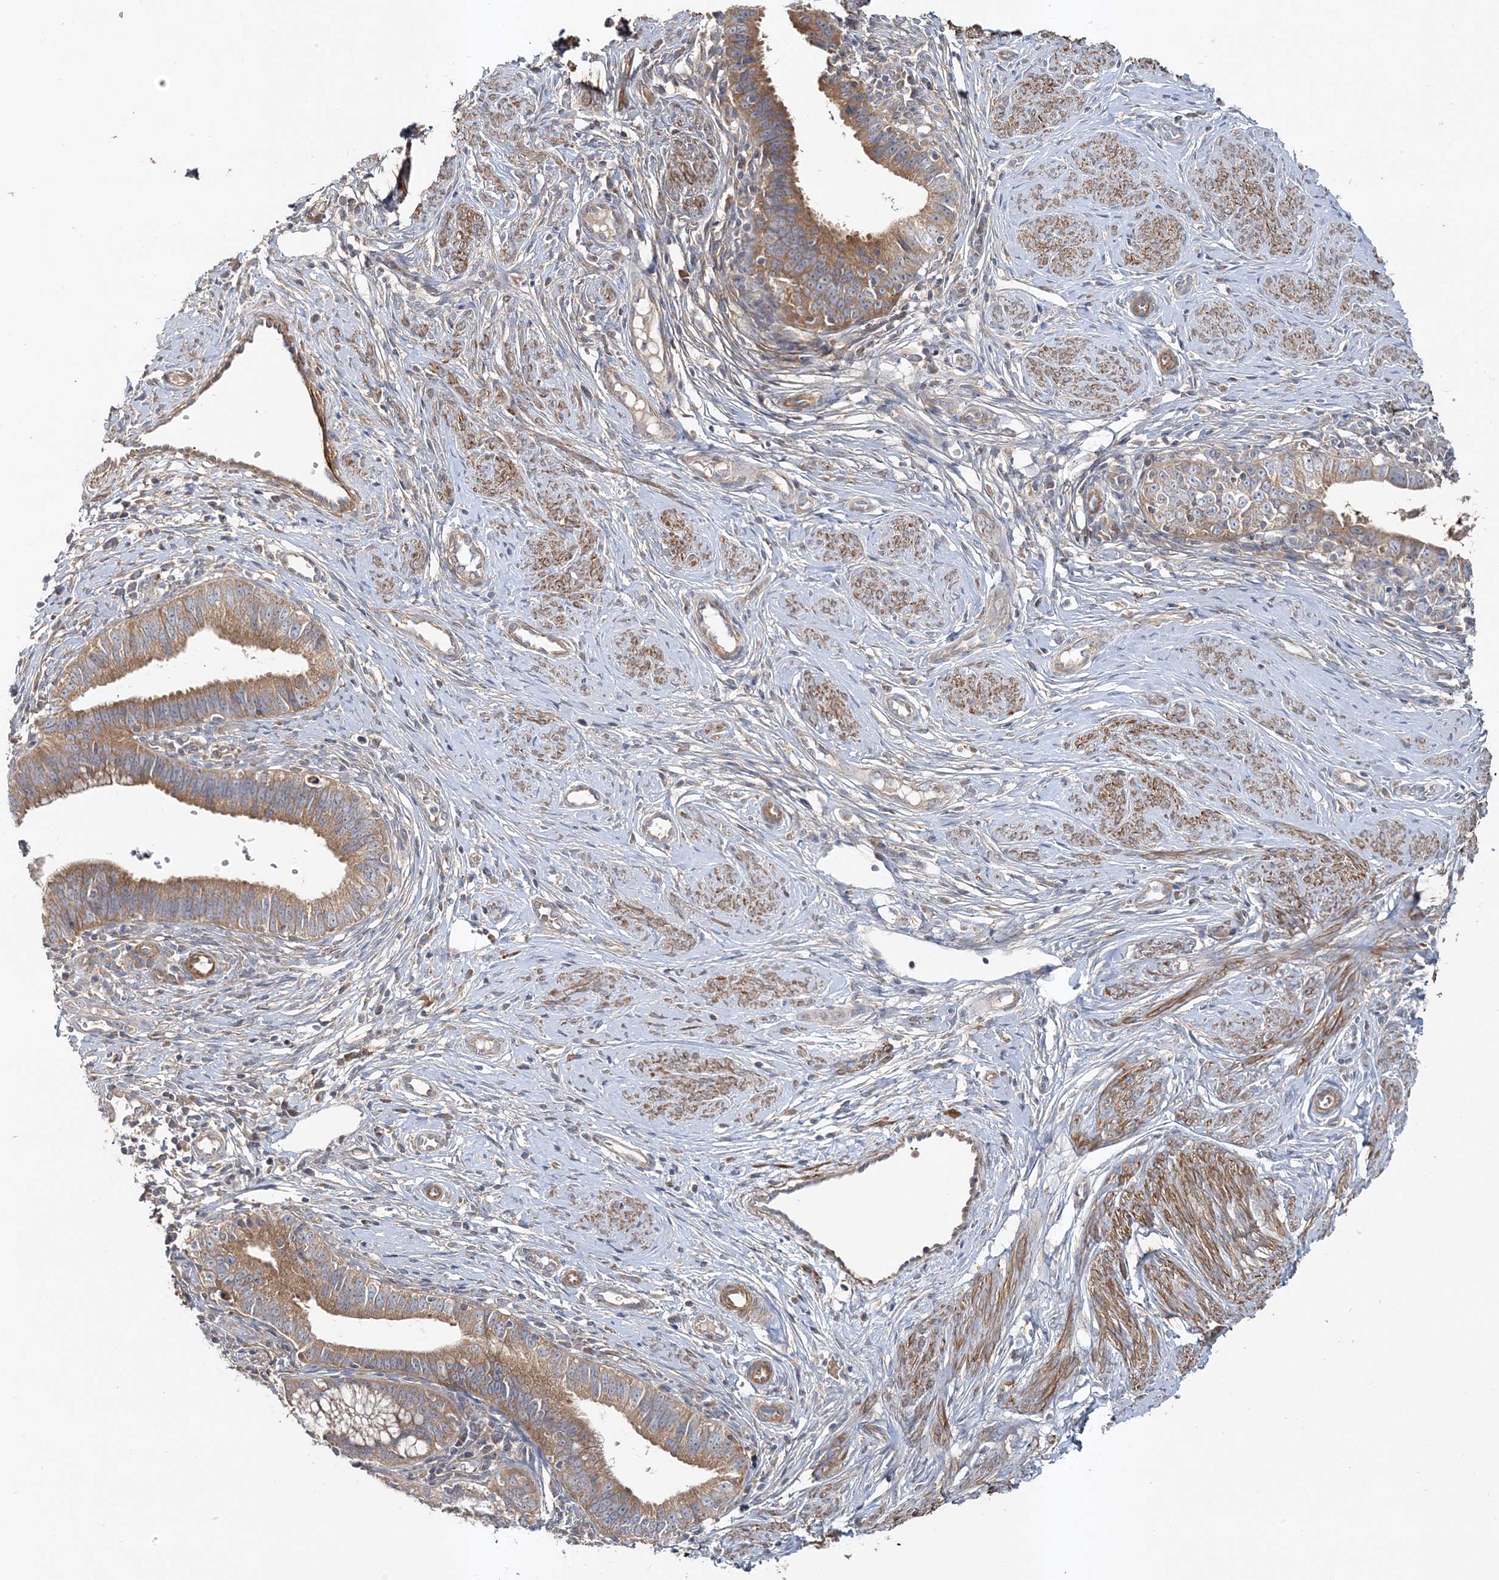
{"staining": {"intensity": "moderate", "quantity": ">75%", "location": "cytoplasmic/membranous"}, "tissue": "cervical cancer", "cell_type": "Tumor cells", "image_type": "cancer", "snomed": [{"axis": "morphology", "description": "Adenocarcinoma, NOS"}, {"axis": "topography", "description": "Cervix"}], "caption": "High-magnification brightfield microscopy of cervical adenocarcinoma stained with DAB (3,3'-diaminobenzidine) (brown) and counterstained with hematoxylin (blue). tumor cells exhibit moderate cytoplasmic/membranous positivity is present in approximately>75% of cells.", "gene": "LEXM", "patient": {"sex": "female", "age": 36}}